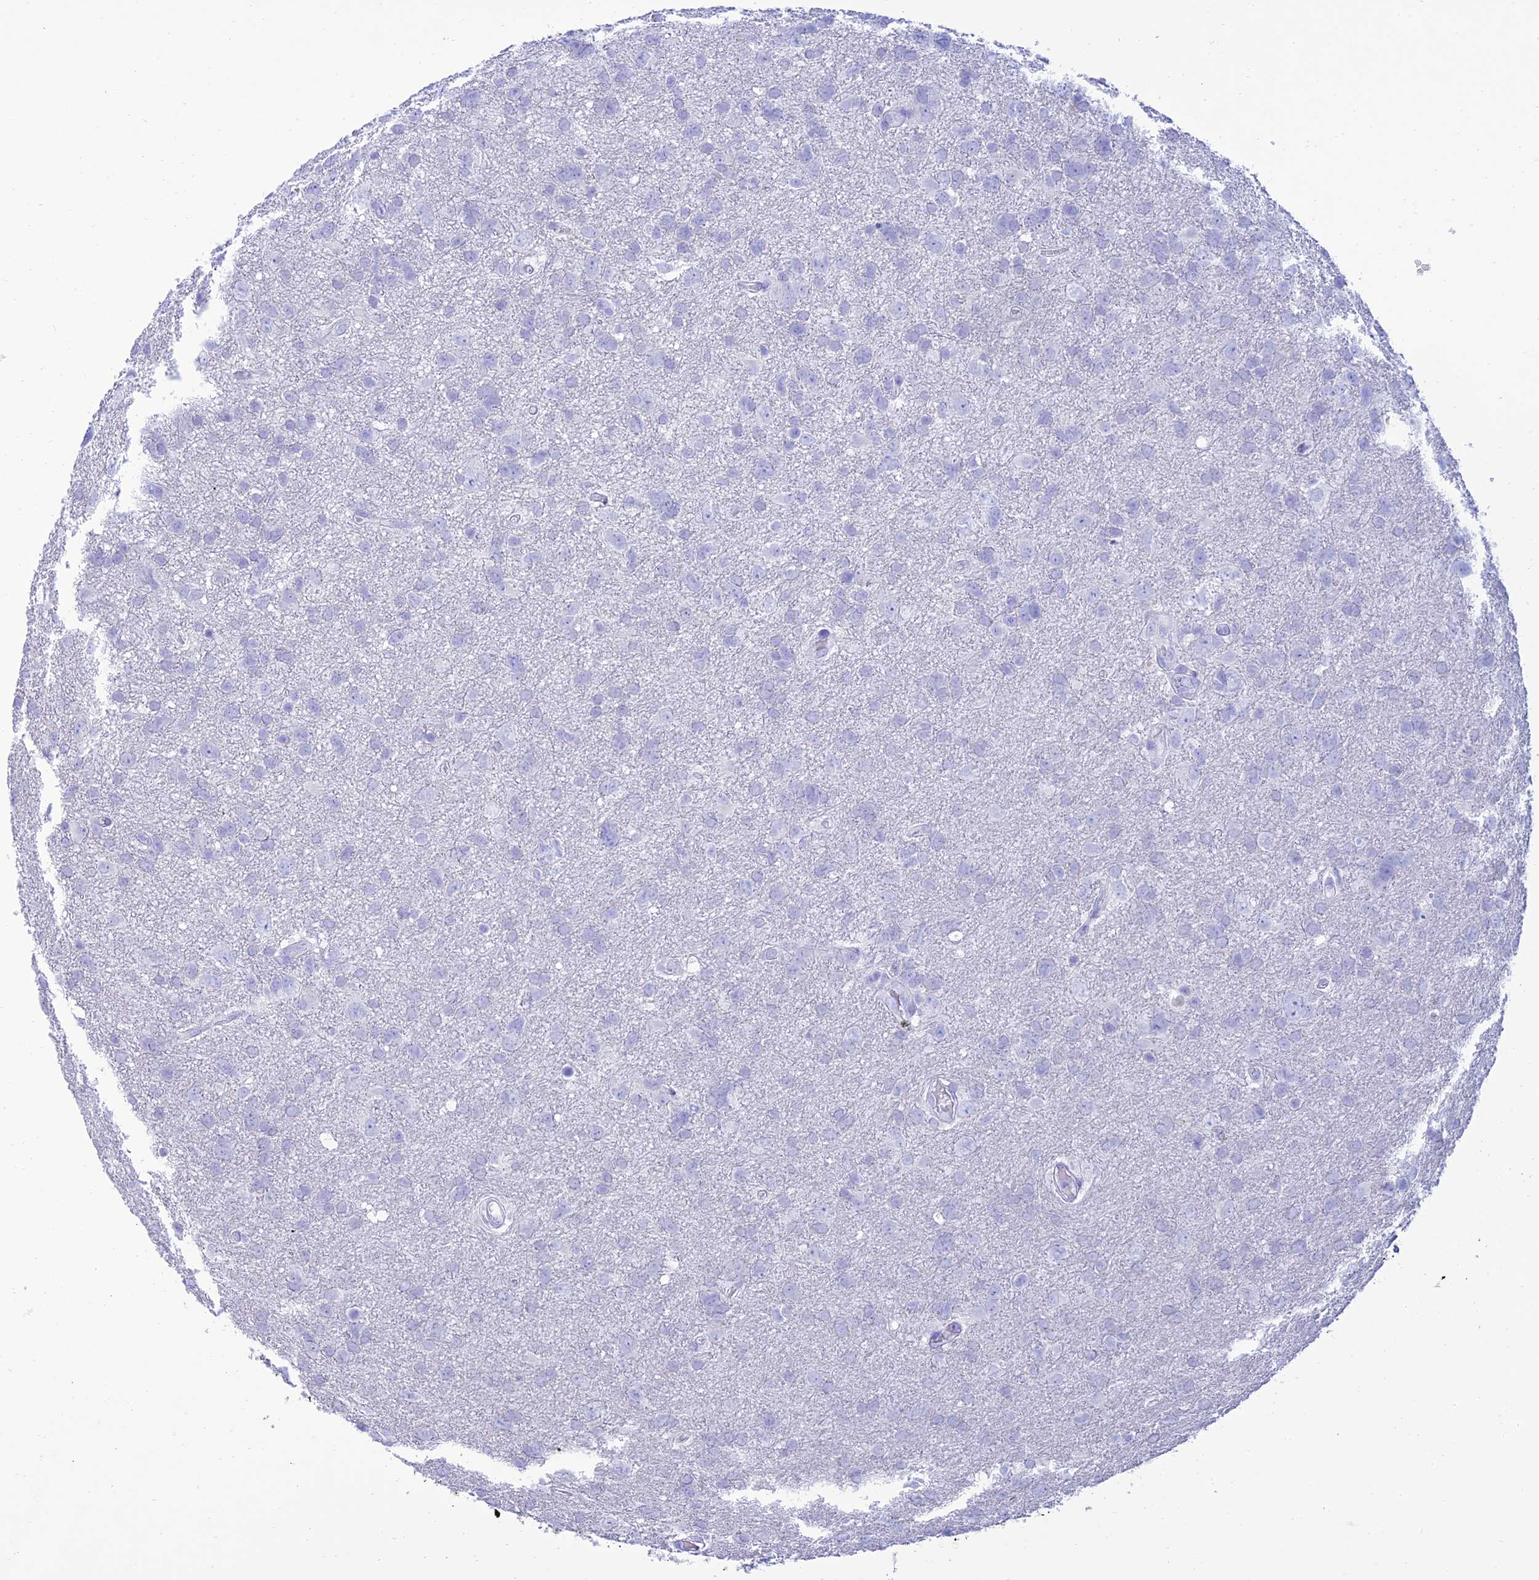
{"staining": {"intensity": "negative", "quantity": "none", "location": "none"}, "tissue": "glioma", "cell_type": "Tumor cells", "image_type": "cancer", "snomed": [{"axis": "morphology", "description": "Glioma, malignant, High grade"}, {"axis": "topography", "description": "Brain"}], "caption": "There is no significant staining in tumor cells of malignant high-grade glioma.", "gene": "MAL2", "patient": {"sex": "male", "age": 61}}